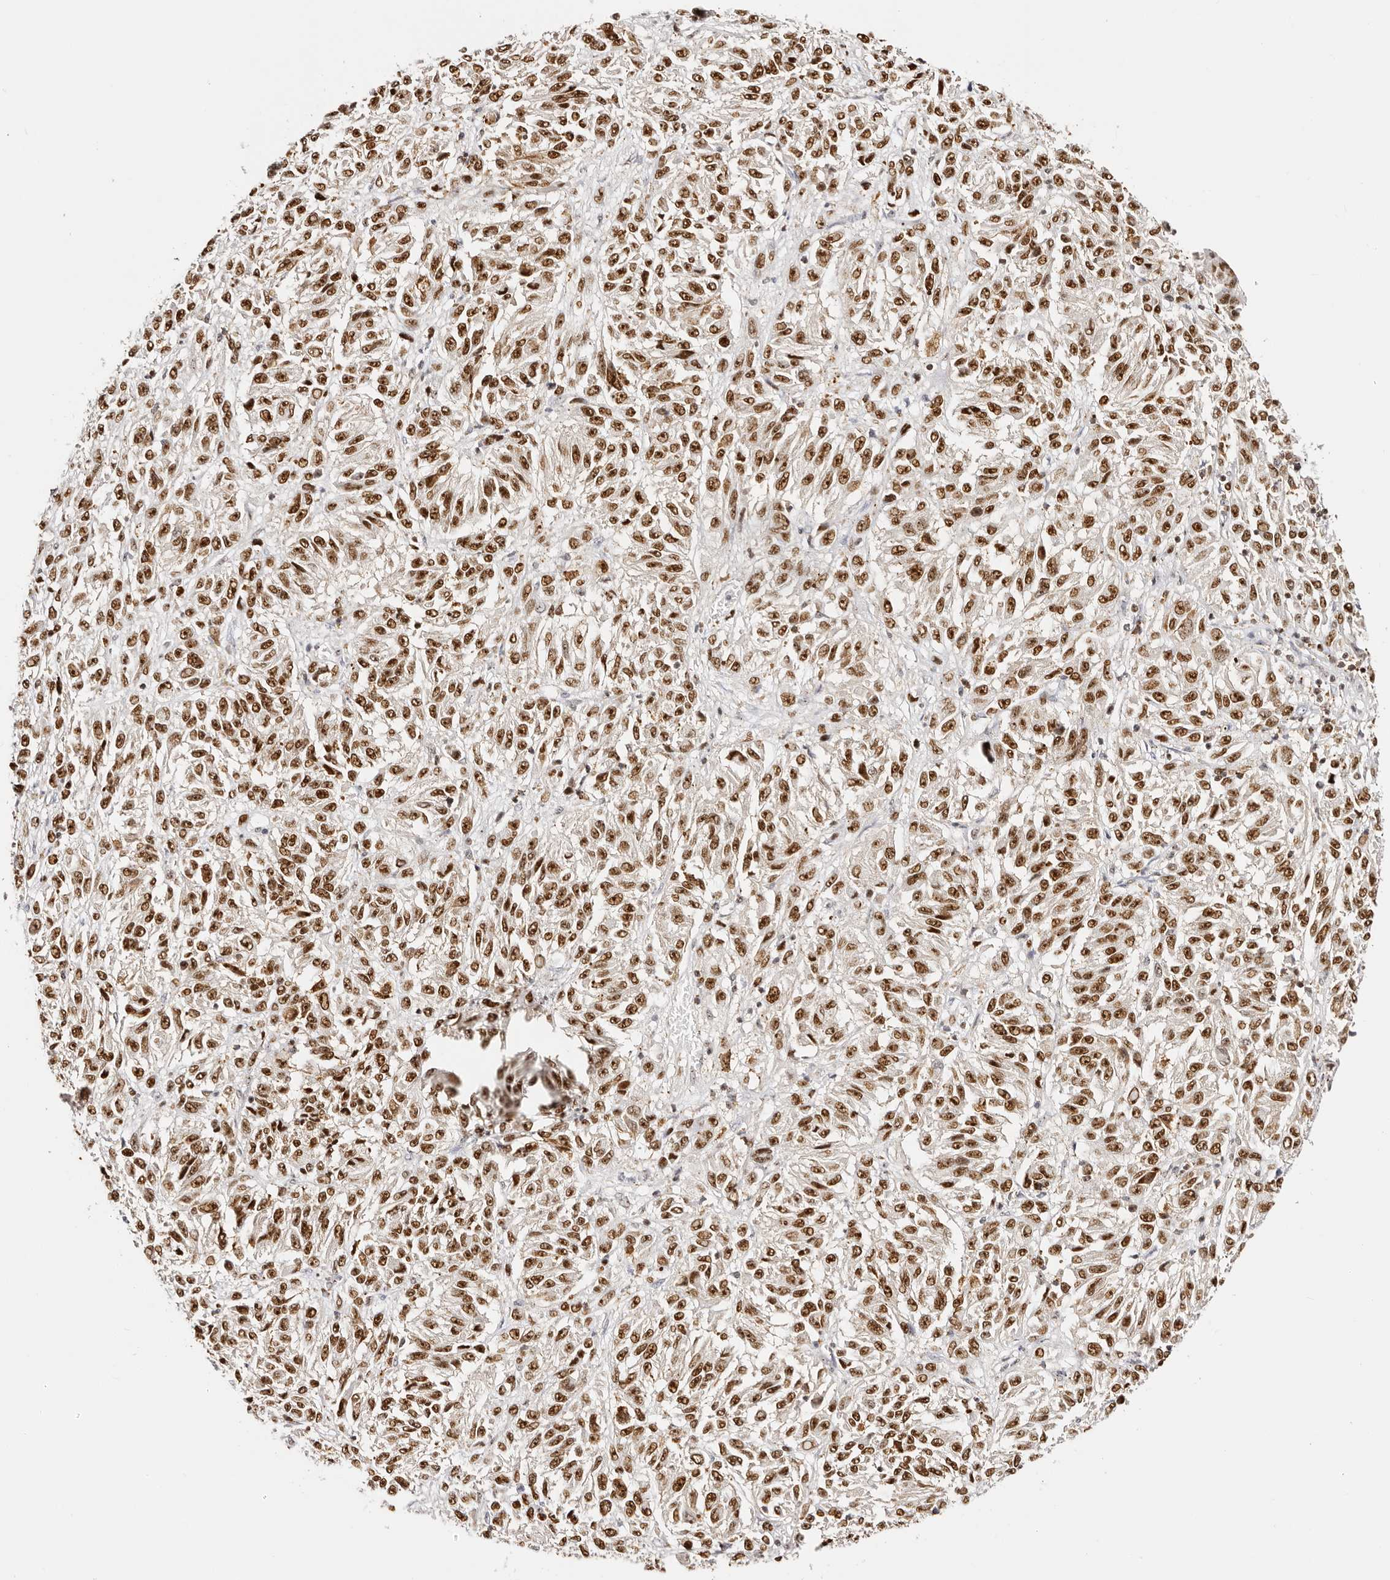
{"staining": {"intensity": "strong", "quantity": ">75%", "location": "nuclear"}, "tissue": "melanoma", "cell_type": "Tumor cells", "image_type": "cancer", "snomed": [{"axis": "morphology", "description": "Malignant melanoma, Metastatic site"}, {"axis": "topography", "description": "Lung"}], "caption": "Tumor cells demonstrate high levels of strong nuclear expression in approximately >75% of cells in malignant melanoma (metastatic site).", "gene": "IQGAP3", "patient": {"sex": "male", "age": 64}}